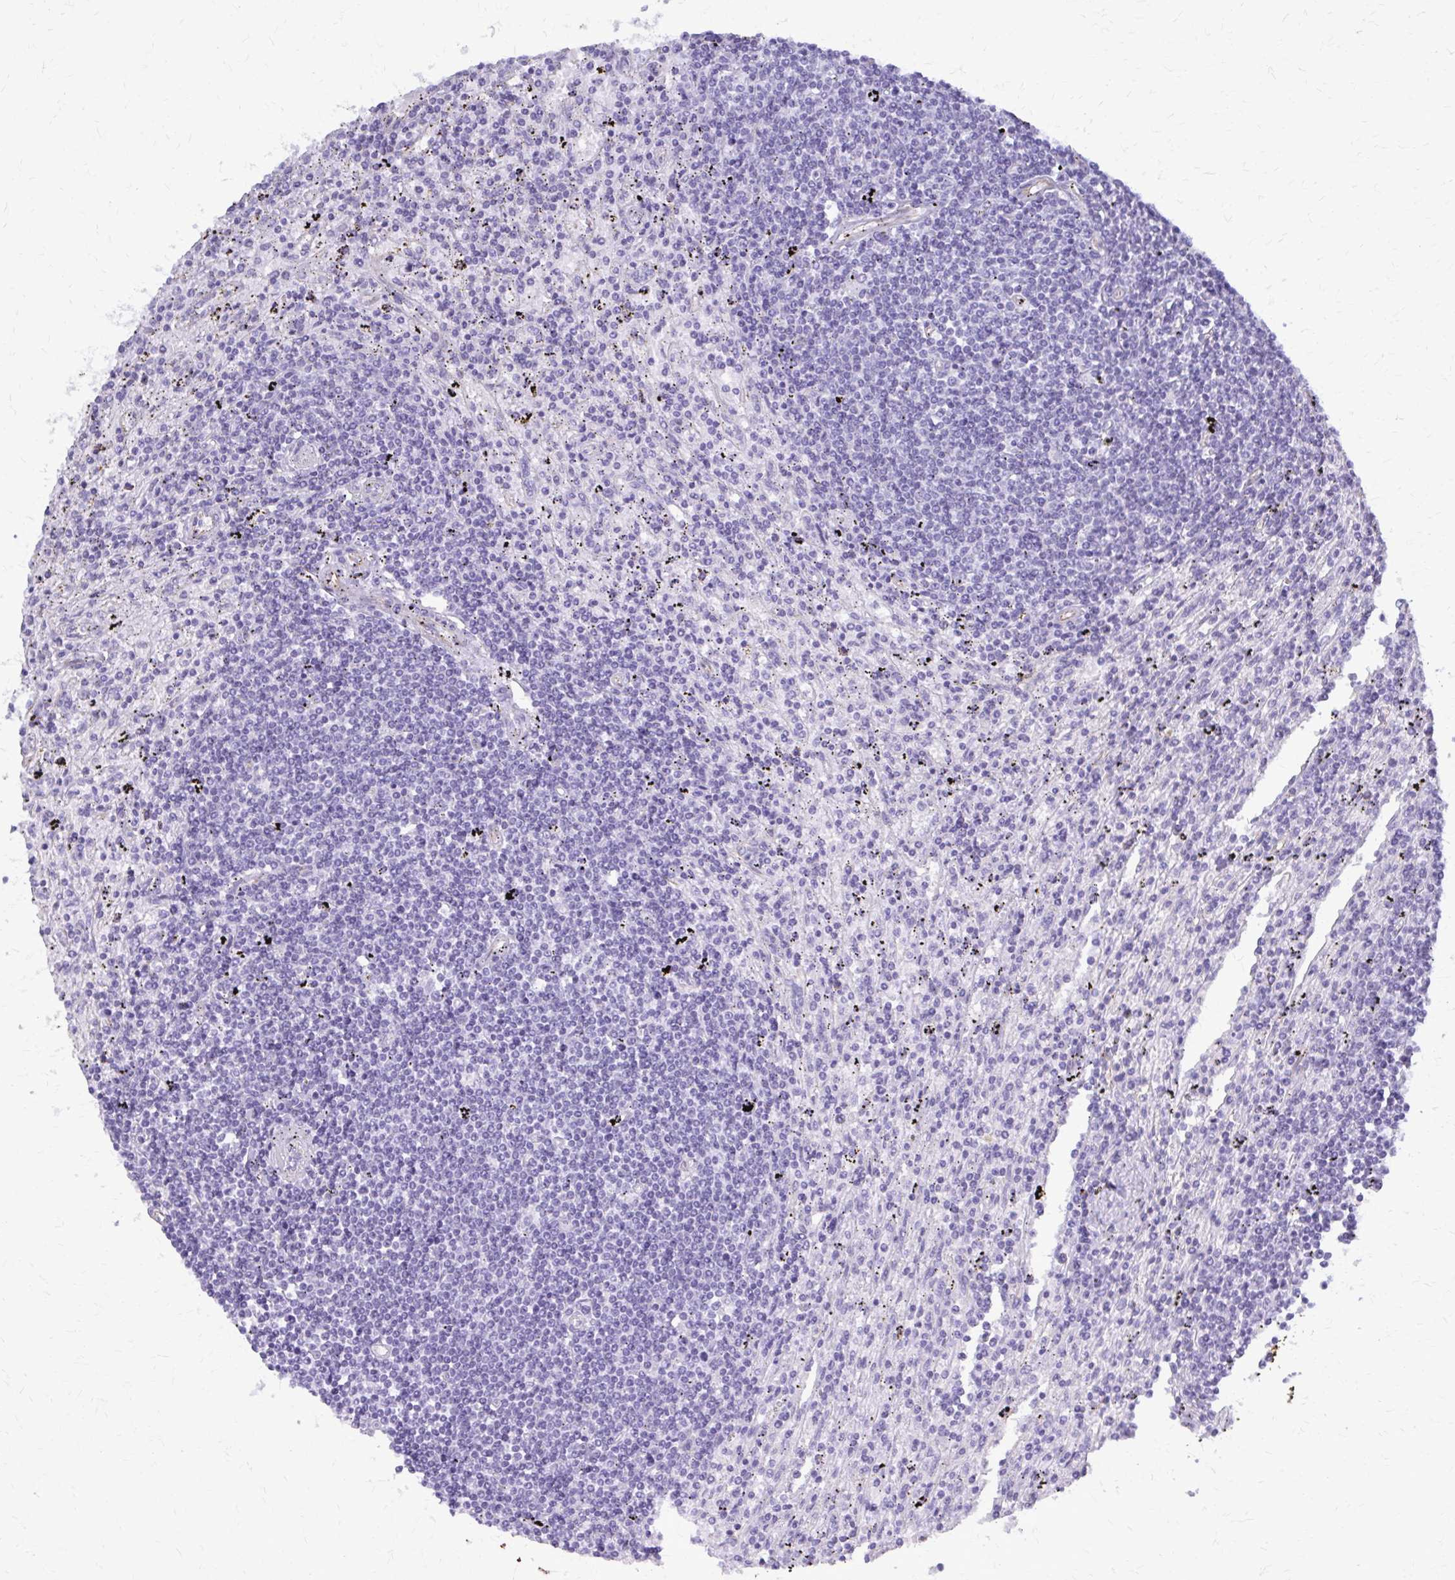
{"staining": {"intensity": "negative", "quantity": "none", "location": "none"}, "tissue": "lymphoma", "cell_type": "Tumor cells", "image_type": "cancer", "snomed": [{"axis": "morphology", "description": "Malignant lymphoma, non-Hodgkin's type, Low grade"}, {"axis": "topography", "description": "Spleen"}], "caption": "Lymphoma was stained to show a protein in brown. There is no significant expression in tumor cells.", "gene": "GFAP", "patient": {"sex": "male", "age": 76}}